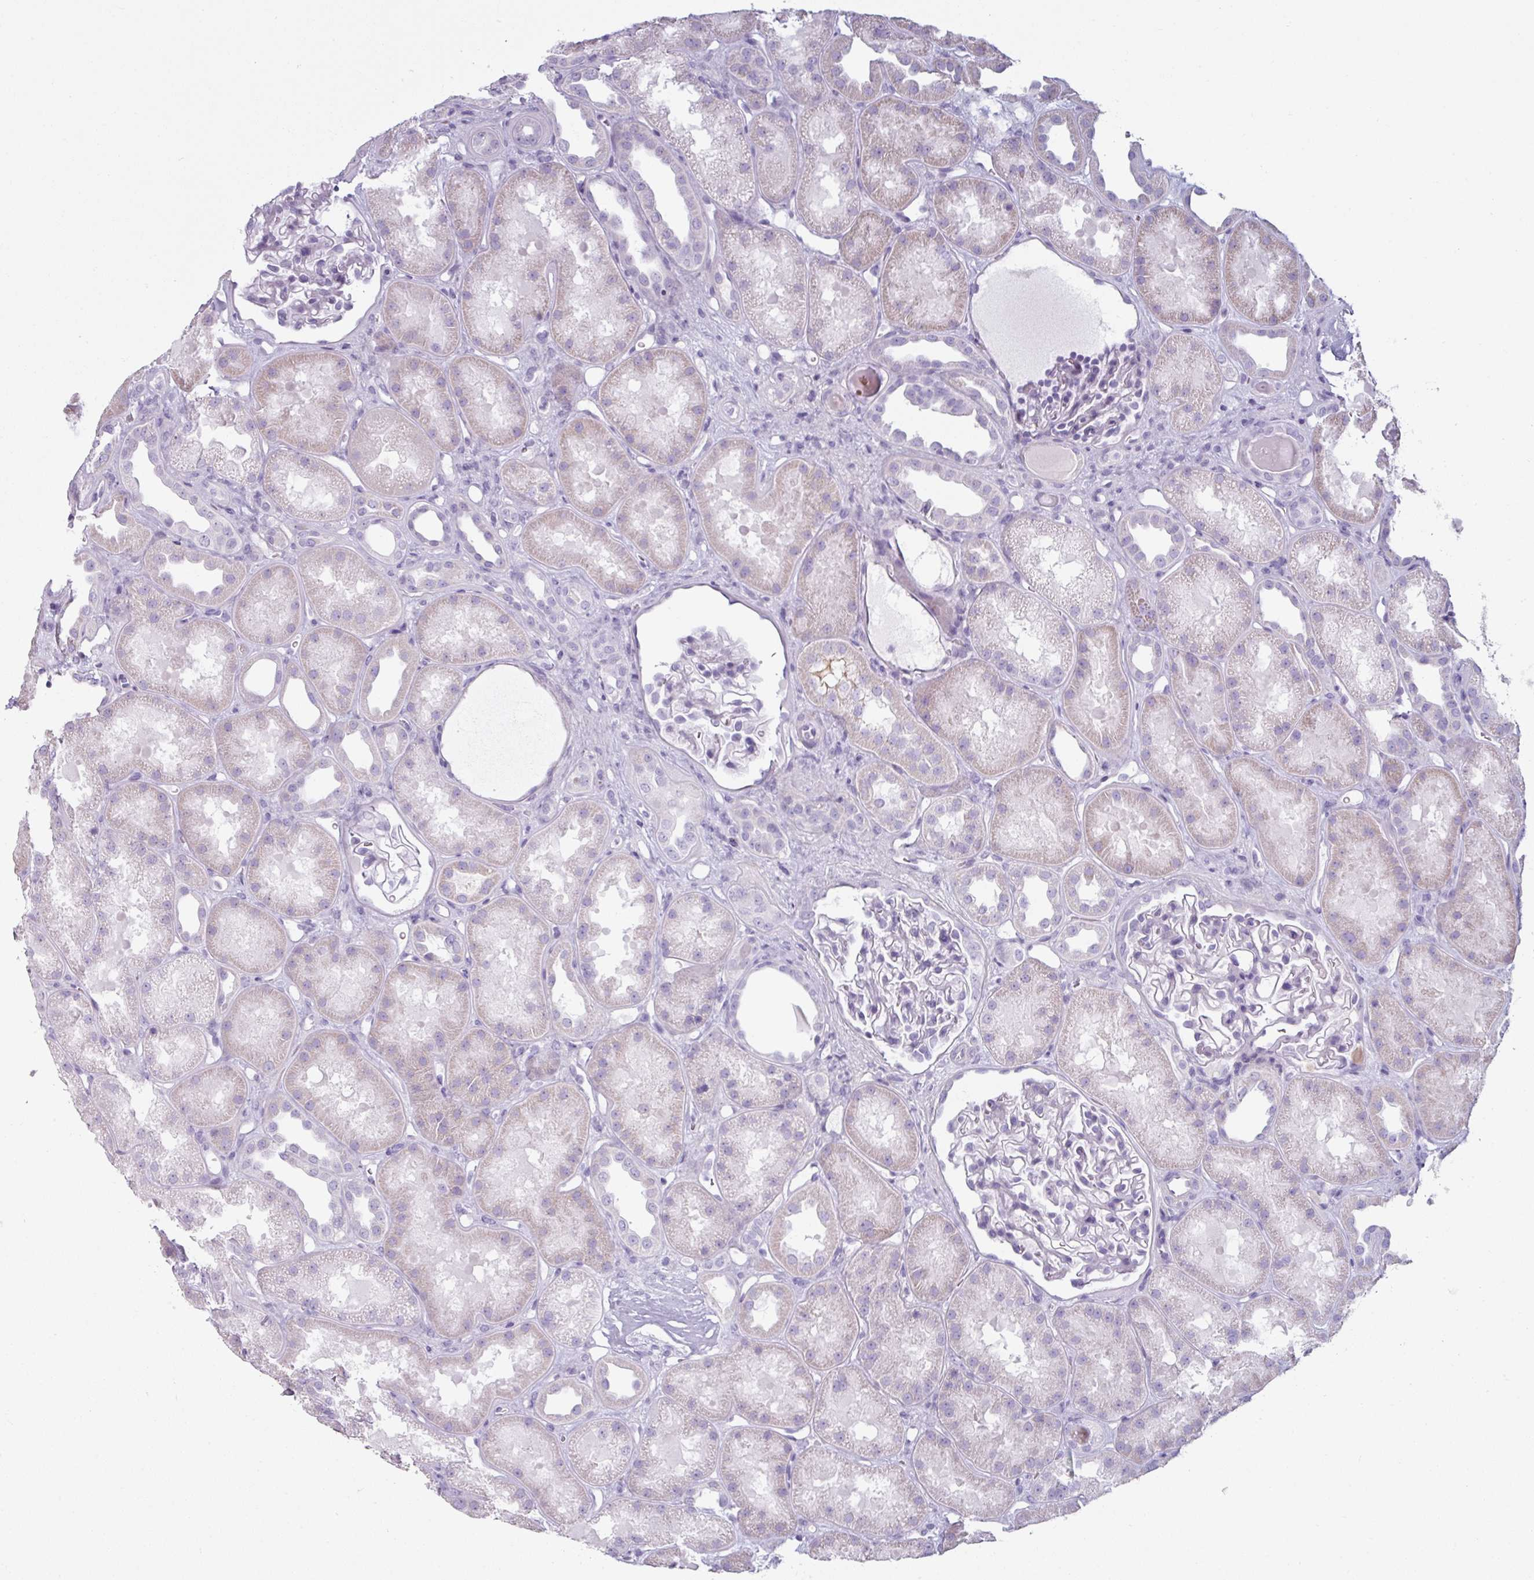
{"staining": {"intensity": "negative", "quantity": "none", "location": "none"}, "tissue": "kidney", "cell_type": "Cells in glomeruli", "image_type": "normal", "snomed": [{"axis": "morphology", "description": "Normal tissue, NOS"}, {"axis": "topography", "description": "Kidney"}], "caption": "This photomicrograph is of benign kidney stained with IHC to label a protein in brown with the nuclei are counter-stained blue. There is no staining in cells in glomeruli.", "gene": "CLCA1", "patient": {"sex": "male", "age": 61}}